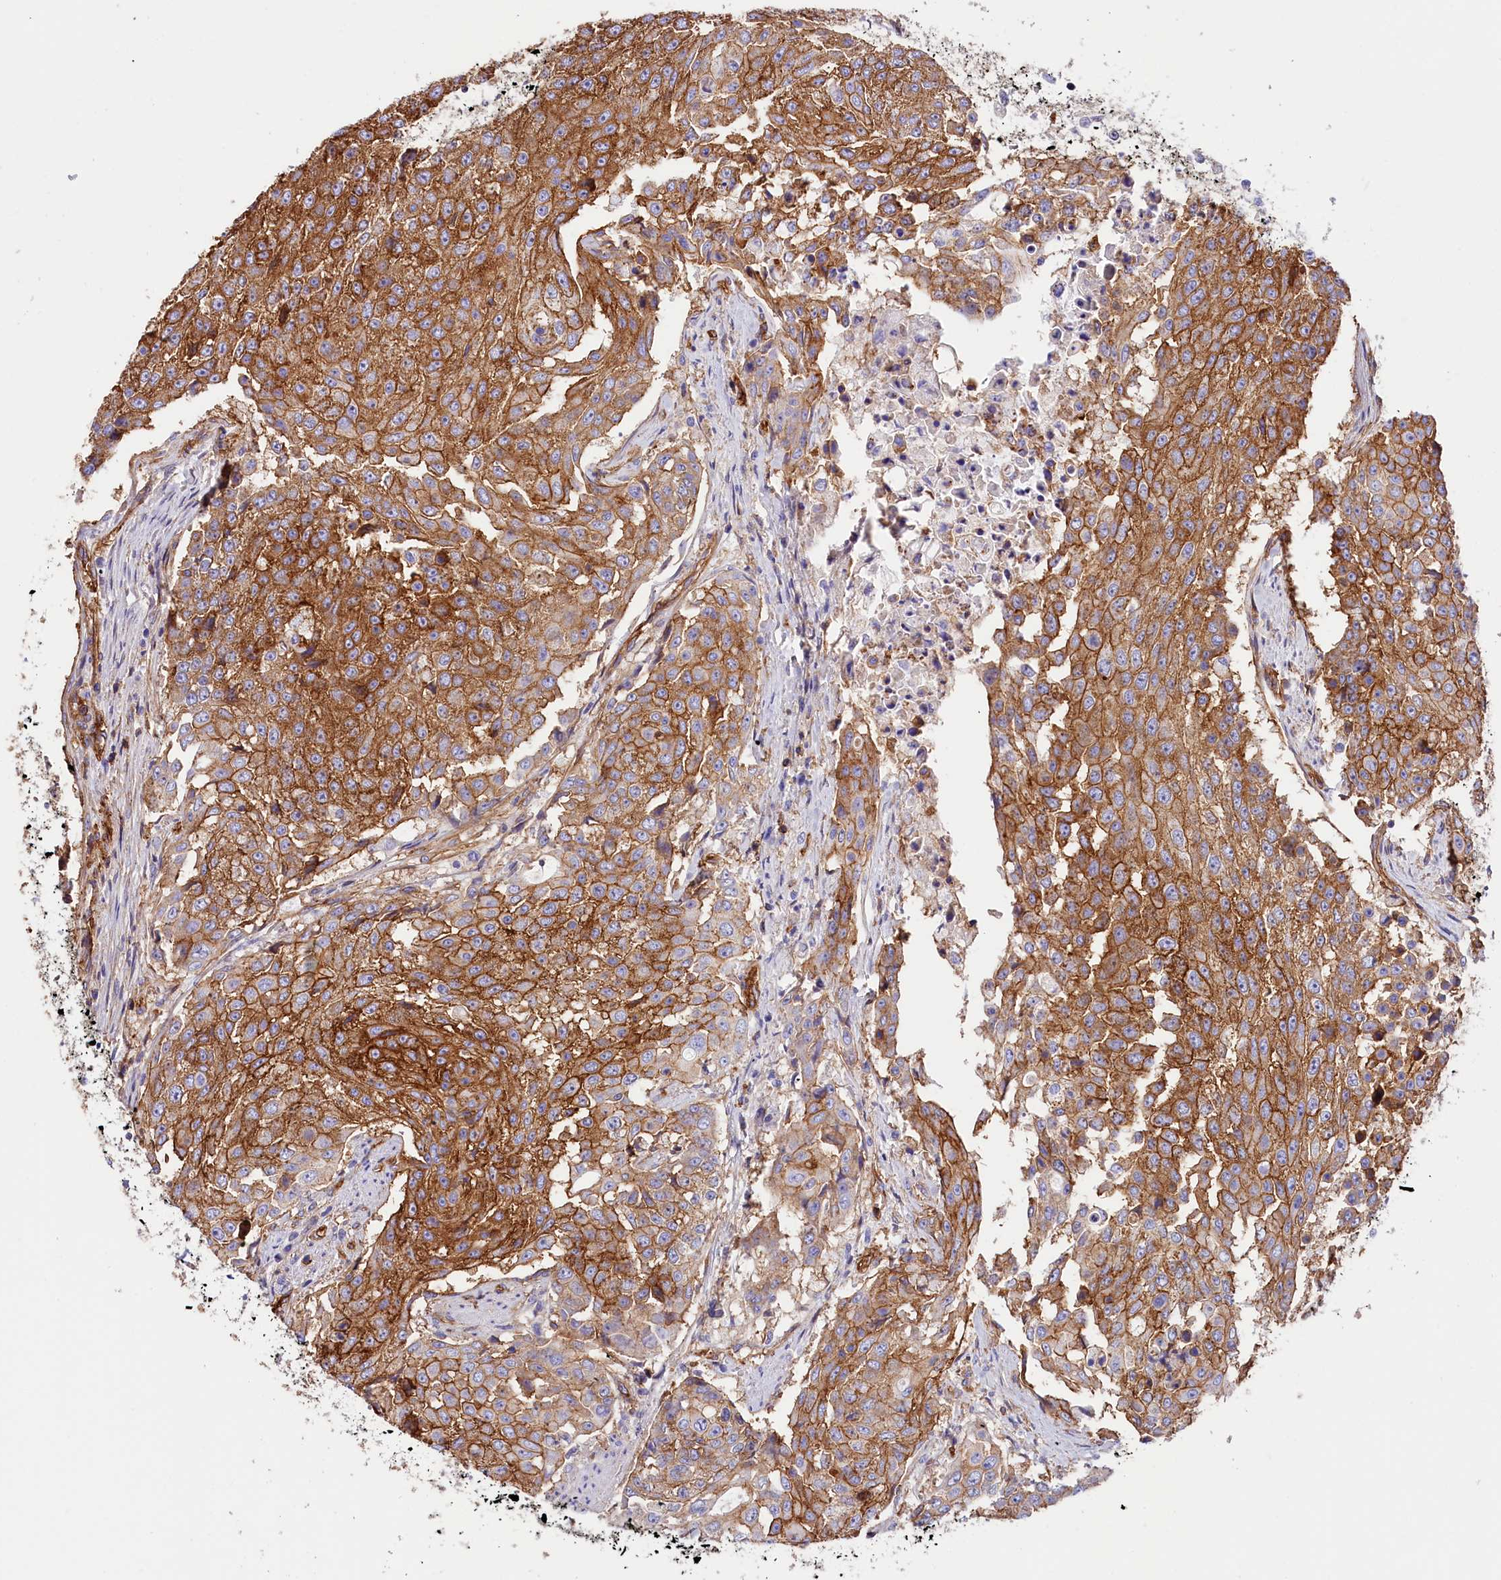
{"staining": {"intensity": "strong", "quantity": ">75%", "location": "cytoplasmic/membranous"}, "tissue": "urothelial cancer", "cell_type": "Tumor cells", "image_type": "cancer", "snomed": [{"axis": "morphology", "description": "Urothelial carcinoma, High grade"}, {"axis": "topography", "description": "Urinary bladder"}], "caption": "Immunohistochemical staining of urothelial cancer shows strong cytoplasmic/membranous protein expression in about >75% of tumor cells. Using DAB (brown) and hematoxylin (blue) stains, captured at high magnification using brightfield microscopy.", "gene": "ATP2B4", "patient": {"sex": "female", "age": 63}}